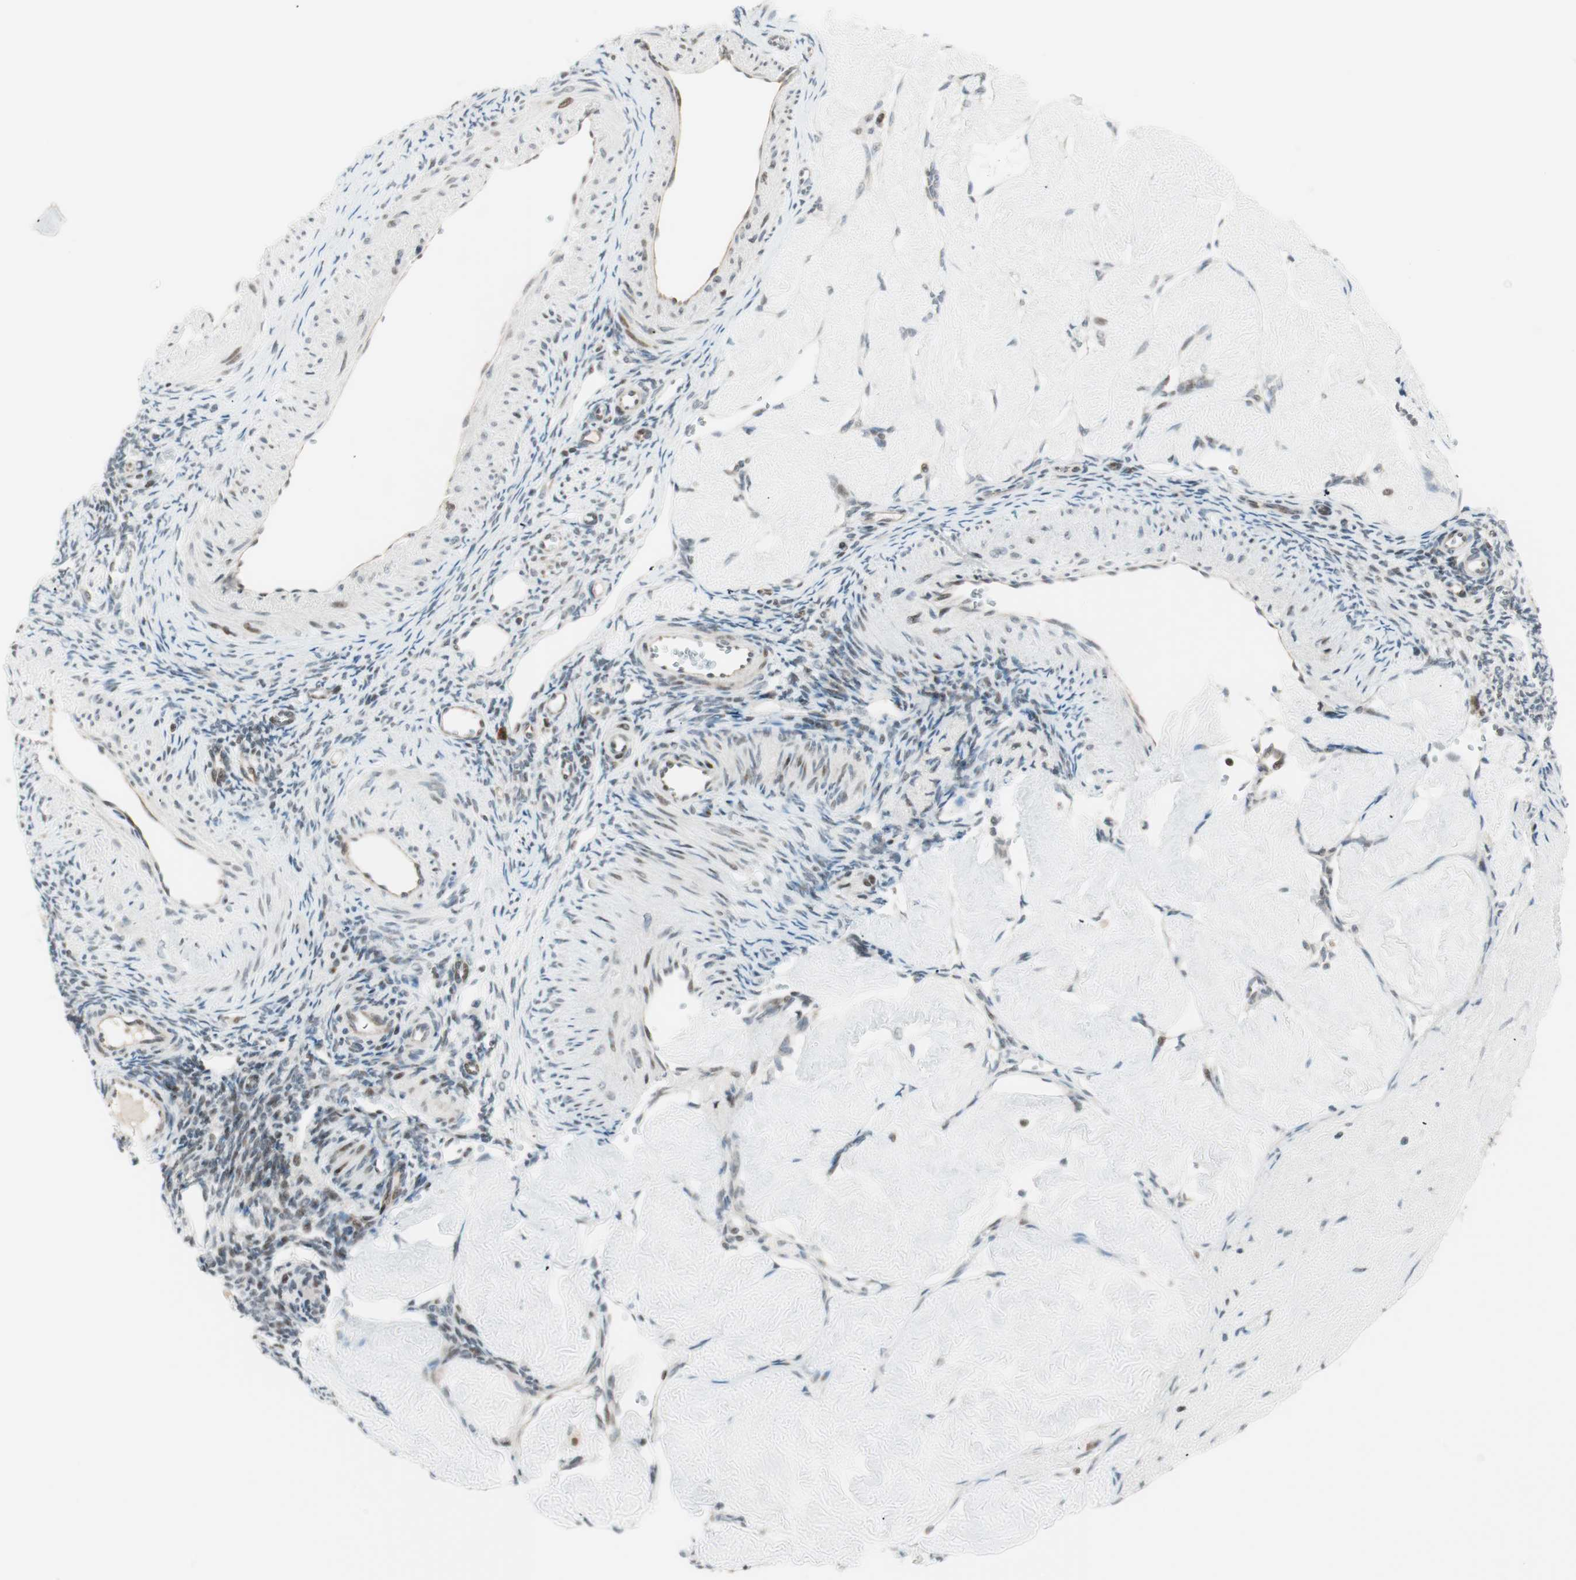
{"staining": {"intensity": "negative", "quantity": "none", "location": "none"}, "tissue": "ovary", "cell_type": "Ovarian stroma cells", "image_type": "normal", "snomed": [{"axis": "morphology", "description": "Normal tissue, NOS"}, {"axis": "topography", "description": "Ovary"}], "caption": "DAB immunohistochemical staining of normal ovary shows no significant positivity in ovarian stroma cells.", "gene": "TPT1", "patient": {"sex": "female", "age": 33}}